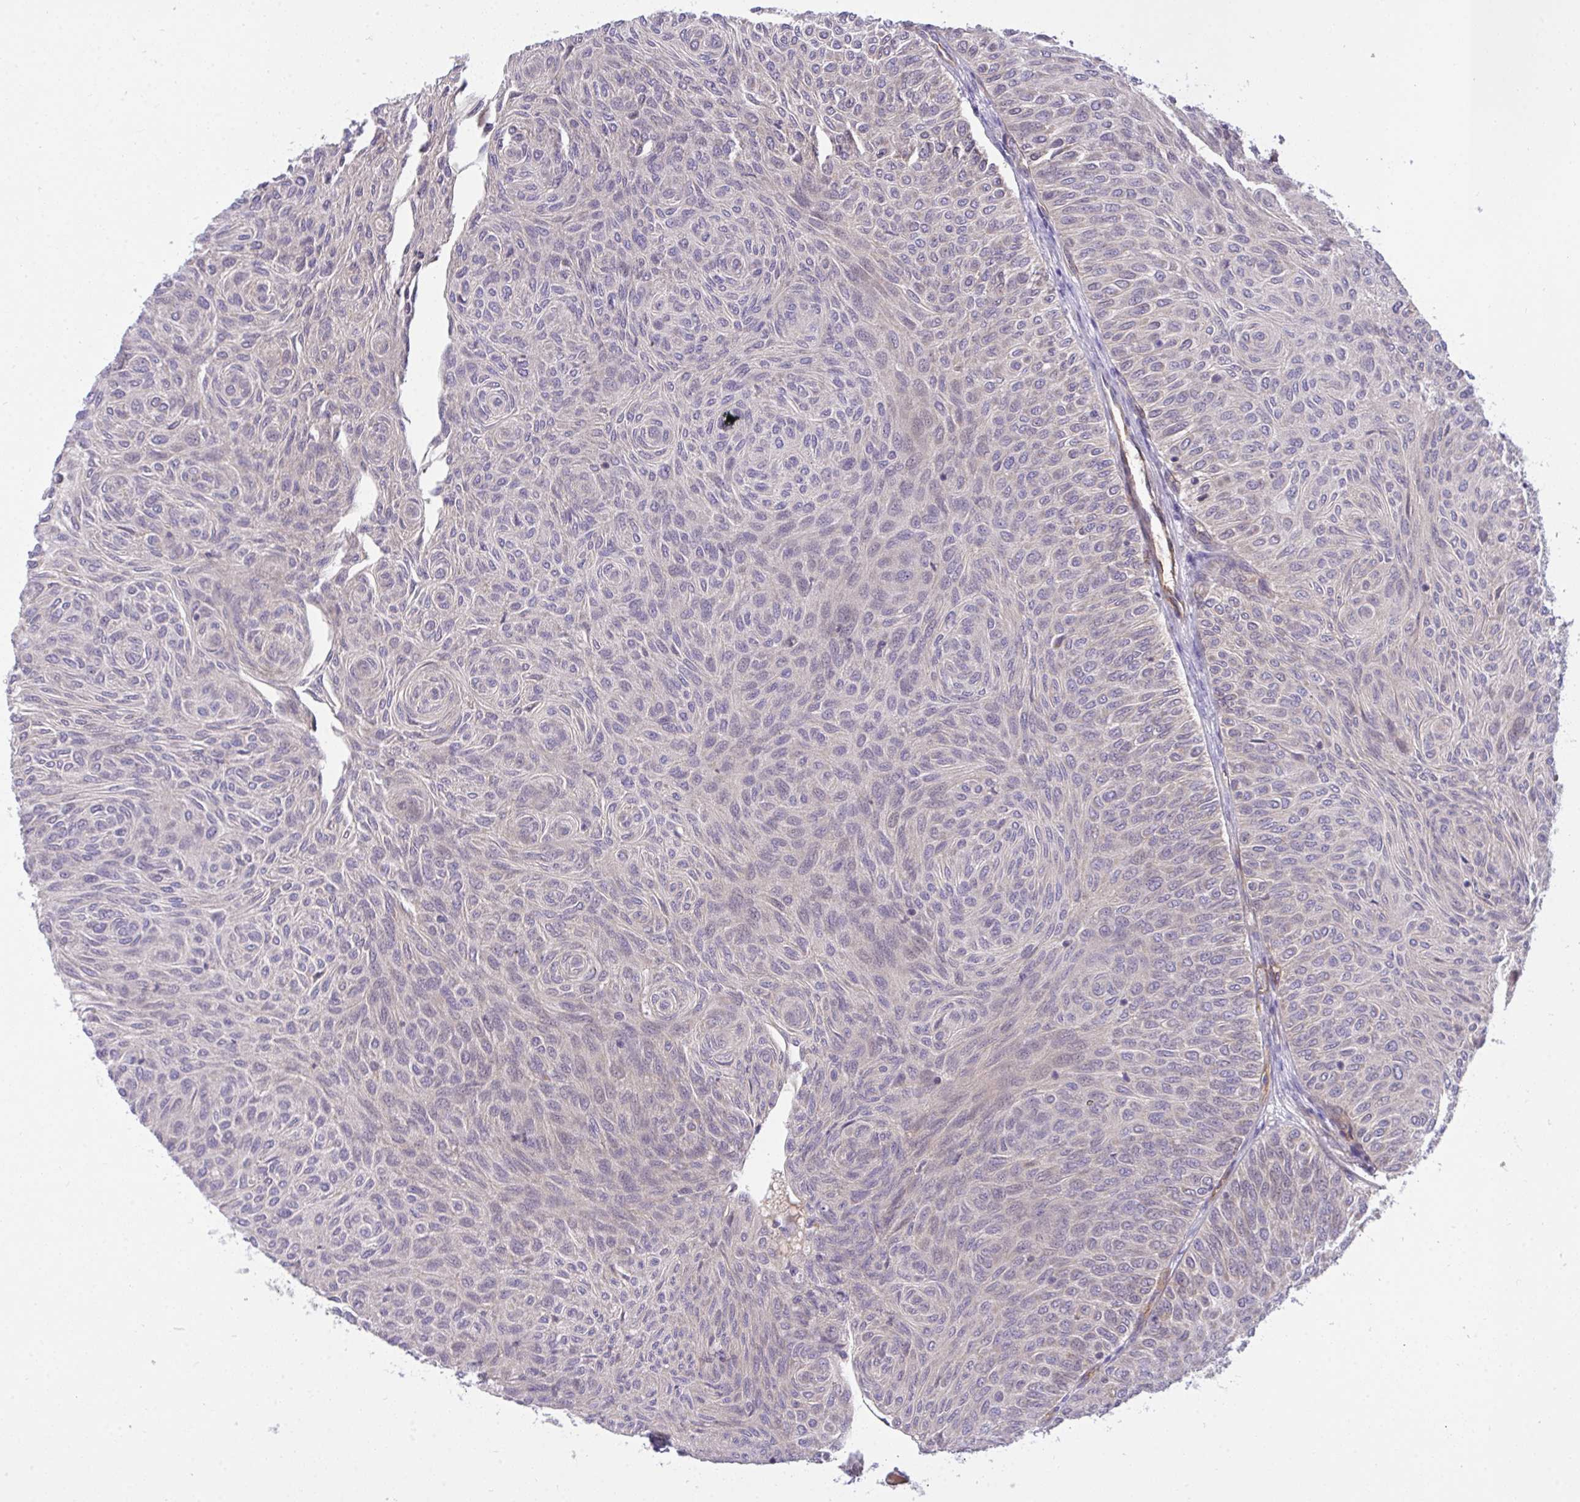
{"staining": {"intensity": "negative", "quantity": "none", "location": "none"}, "tissue": "urothelial cancer", "cell_type": "Tumor cells", "image_type": "cancer", "snomed": [{"axis": "morphology", "description": "Urothelial carcinoma, Low grade"}, {"axis": "topography", "description": "Urinary bladder"}], "caption": "The histopathology image displays no significant staining in tumor cells of urothelial carcinoma (low-grade).", "gene": "C19orf54", "patient": {"sex": "male", "age": 78}}